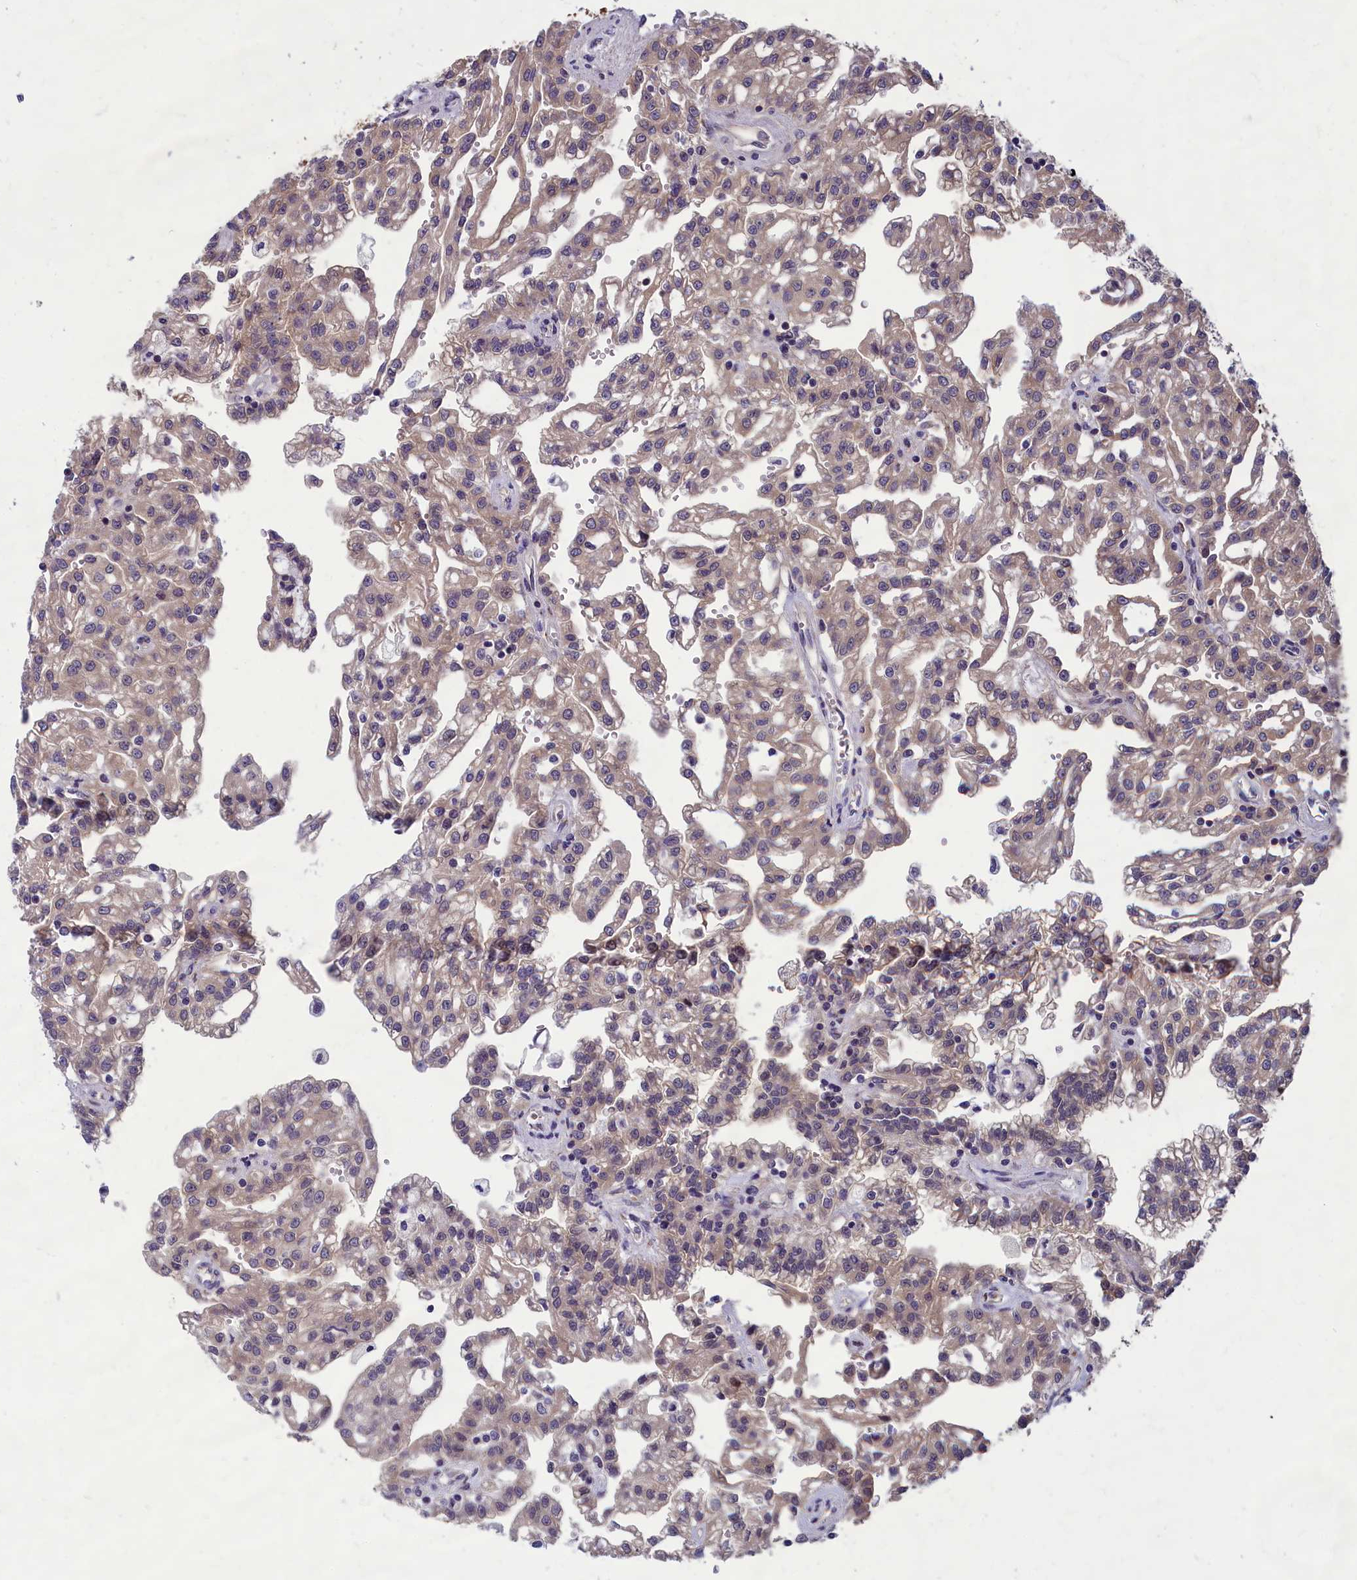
{"staining": {"intensity": "weak", "quantity": "25%-75%", "location": "cytoplasmic/membranous"}, "tissue": "renal cancer", "cell_type": "Tumor cells", "image_type": "cancer", "snomed": [{"axis": "morphology", "description": "Adenocarcinoma, NOS"}, {"axis": "topography", "description": "Kidney"}], "caption": "Protein expression by immunohistochemistry exhibits weak cytoplasmic/membranous expression in approximately 25%-75% of tumor cells in renal adenocarcinoma.", "gene": "ABCC8", "patient": {"sex": "male", "age": 63}}